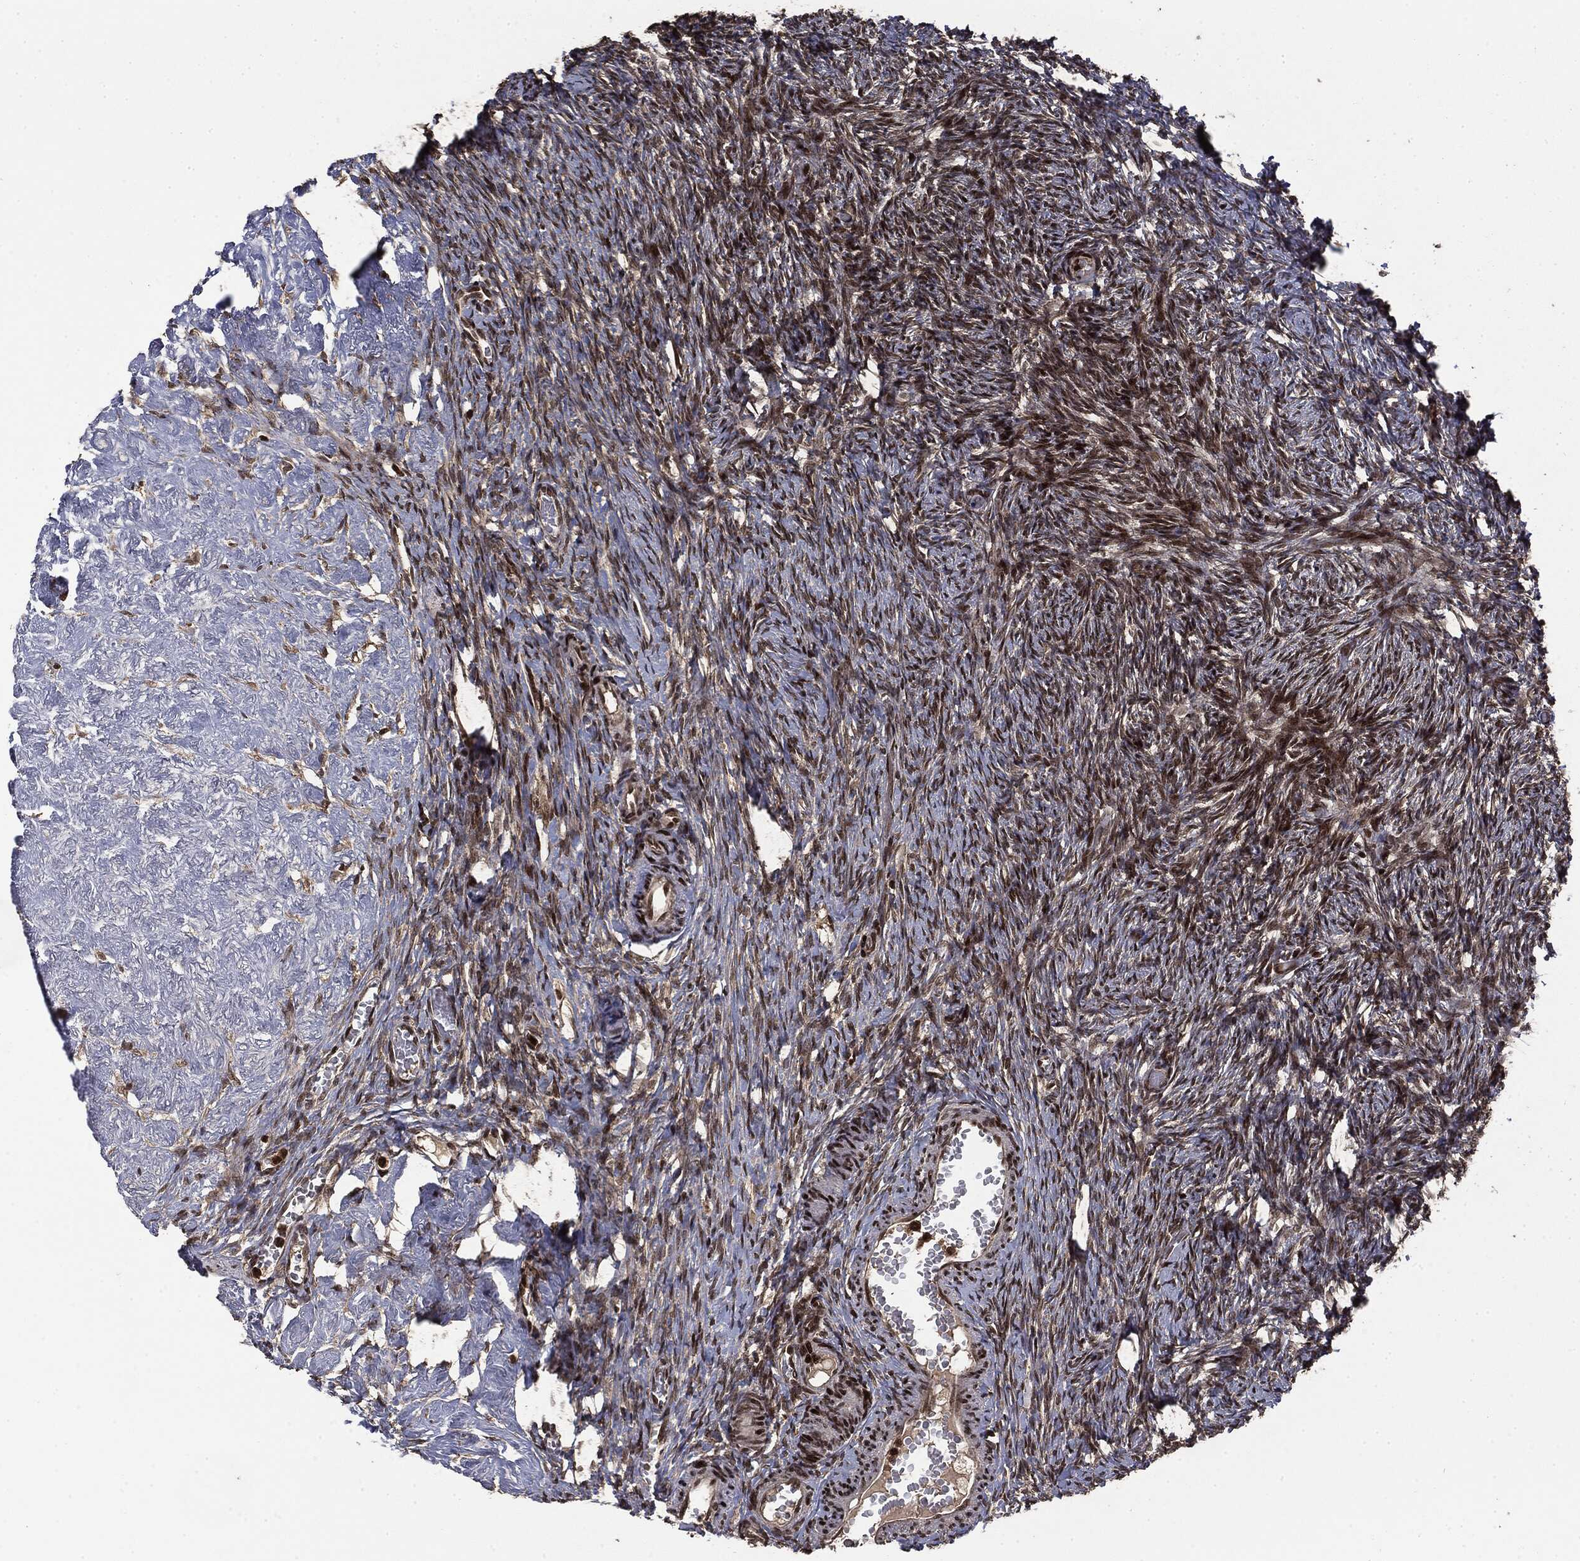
{"staining": {"intensity": "strong", "quantity": ">75%", "location": "nuclear"}, "tissue": "ovary", "cell_type": "Follicle cells", "image_type": "normal", "snomed": [{"axis": "morphology", "description": "Normal tissue, NOS"}, {"axis": "topography", "description": "Ovary"}], "caption": "Follicle cells show high levels of strong nuclear staining in about >75% of cells in normal ovary.", "gene": "CTDP1", "patient": {"sex": "female", "age": 39}}